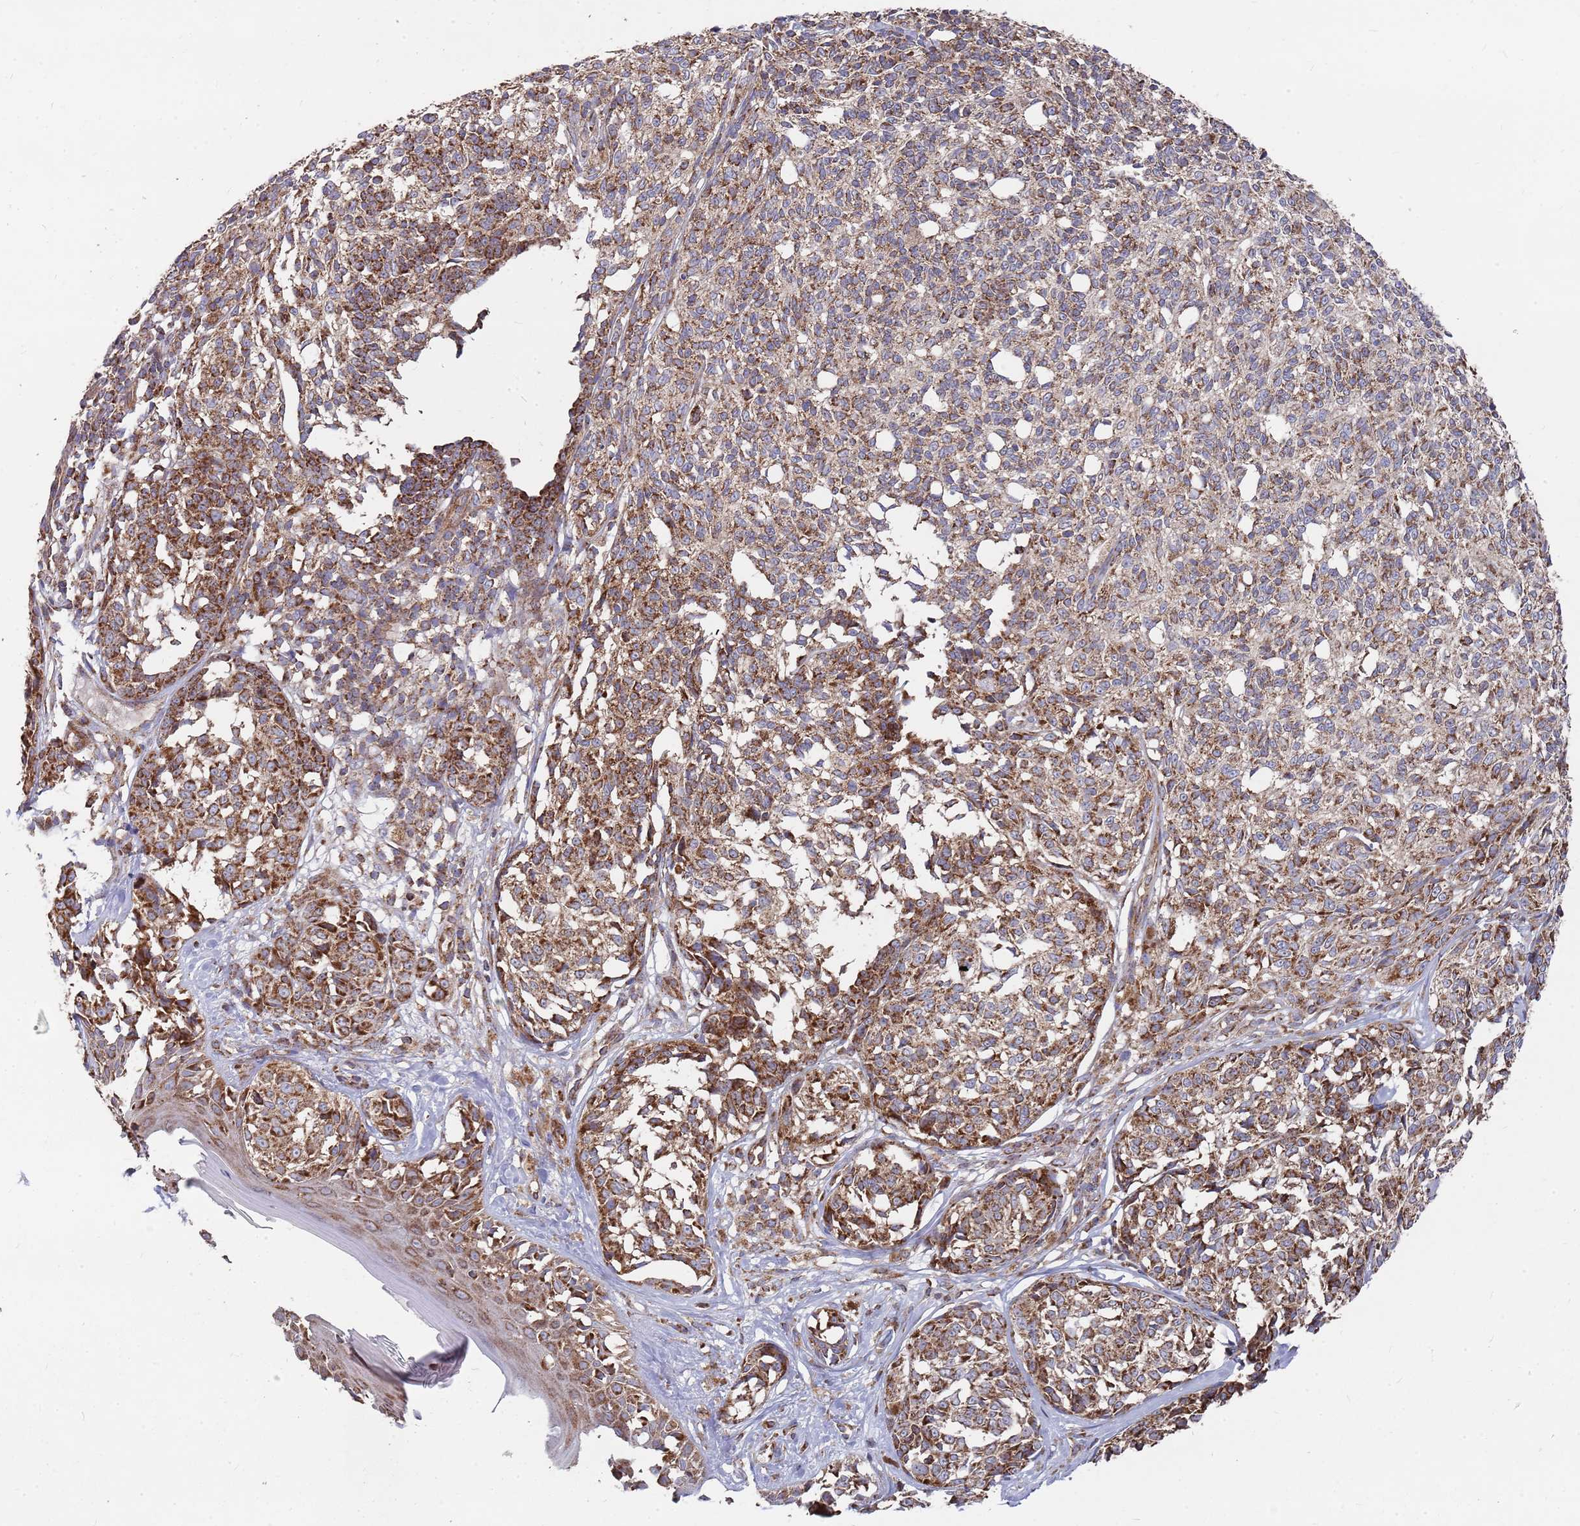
{"staining": {"intensity": "moderate", "quantity": ">75%", "location": "cytoplasmic/membranous"}, "tissue": "melanoma", "cell_type": "Tumor cells", "image_type": "cancer", "snomed": [{"axis": "morphology", "description": "Malignant melanoma, NOS"}, {"axis": "topography", "description": "Skin of upper extremity"}], "caption": "Immunohistochemical staining of human melanoma shows moderate cytoplasmic/membranous protein positivity in approximately >75% of tumor cells.", "gene": "WDFY3", "patient": {"sex": "male", "age": 40}}